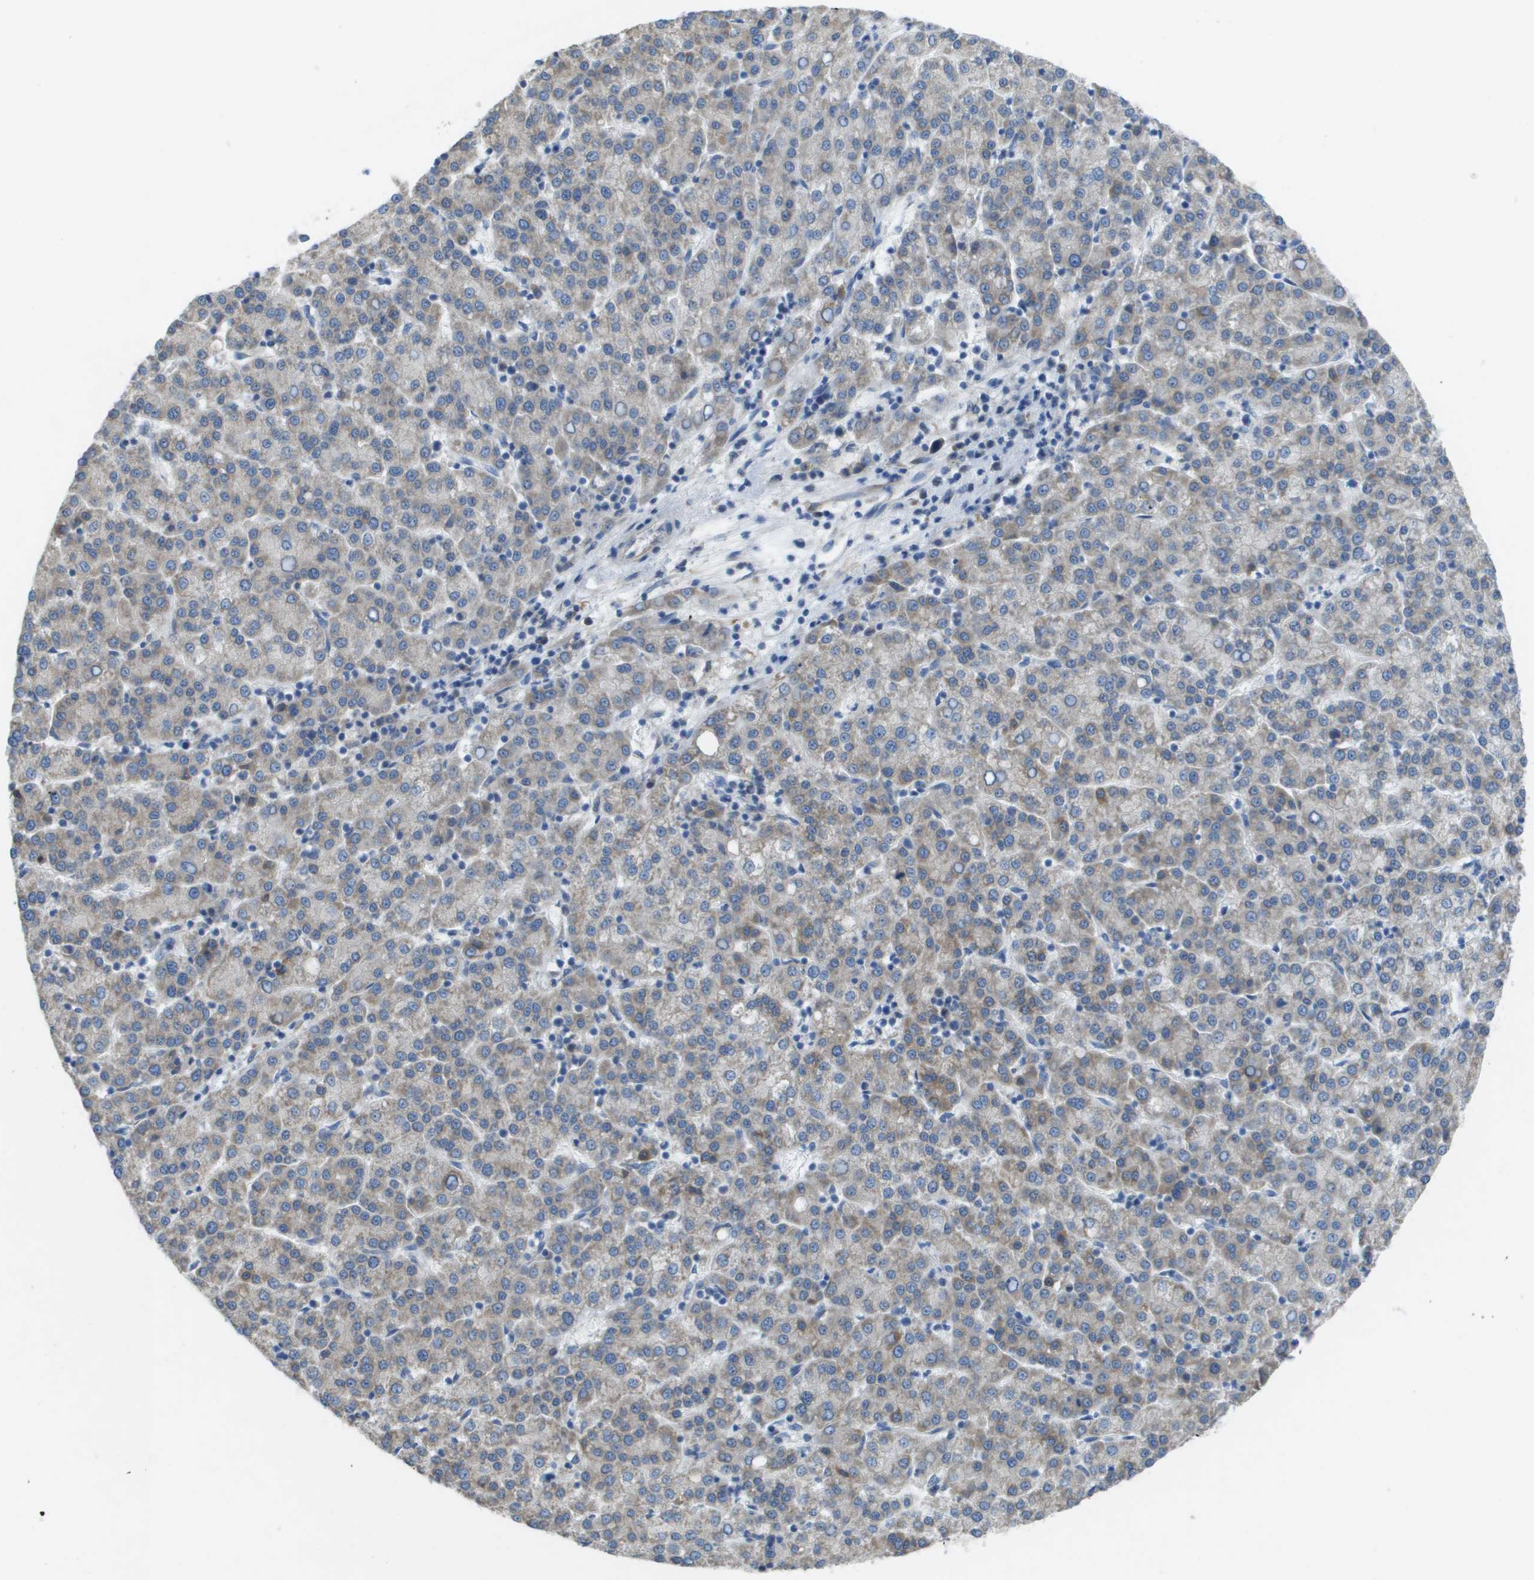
{"staining": {"intensity": "weak", "quantity": ">75%", "location": "cytoplasmic/membranous"}, "tissue": "liver cancer", "cell_type": "Tumor cells", "image_type": "cancer", "snomed": [{"axis": "morphology", "description": "Carcinoma, Hepatocellular, NOS"}, {"axis": "topography", "description": "Liver"}], "caption": "Immunohistochemistry photomicrograph of hepatocellular carcinoma (liver) stained for a protein (brown), which shows low levels of weak cytoplasmic/membranous positivity in about >75% of tumor cells.", "gene": "CLCN2", "patient": {"sex": "female", "age": 58}}